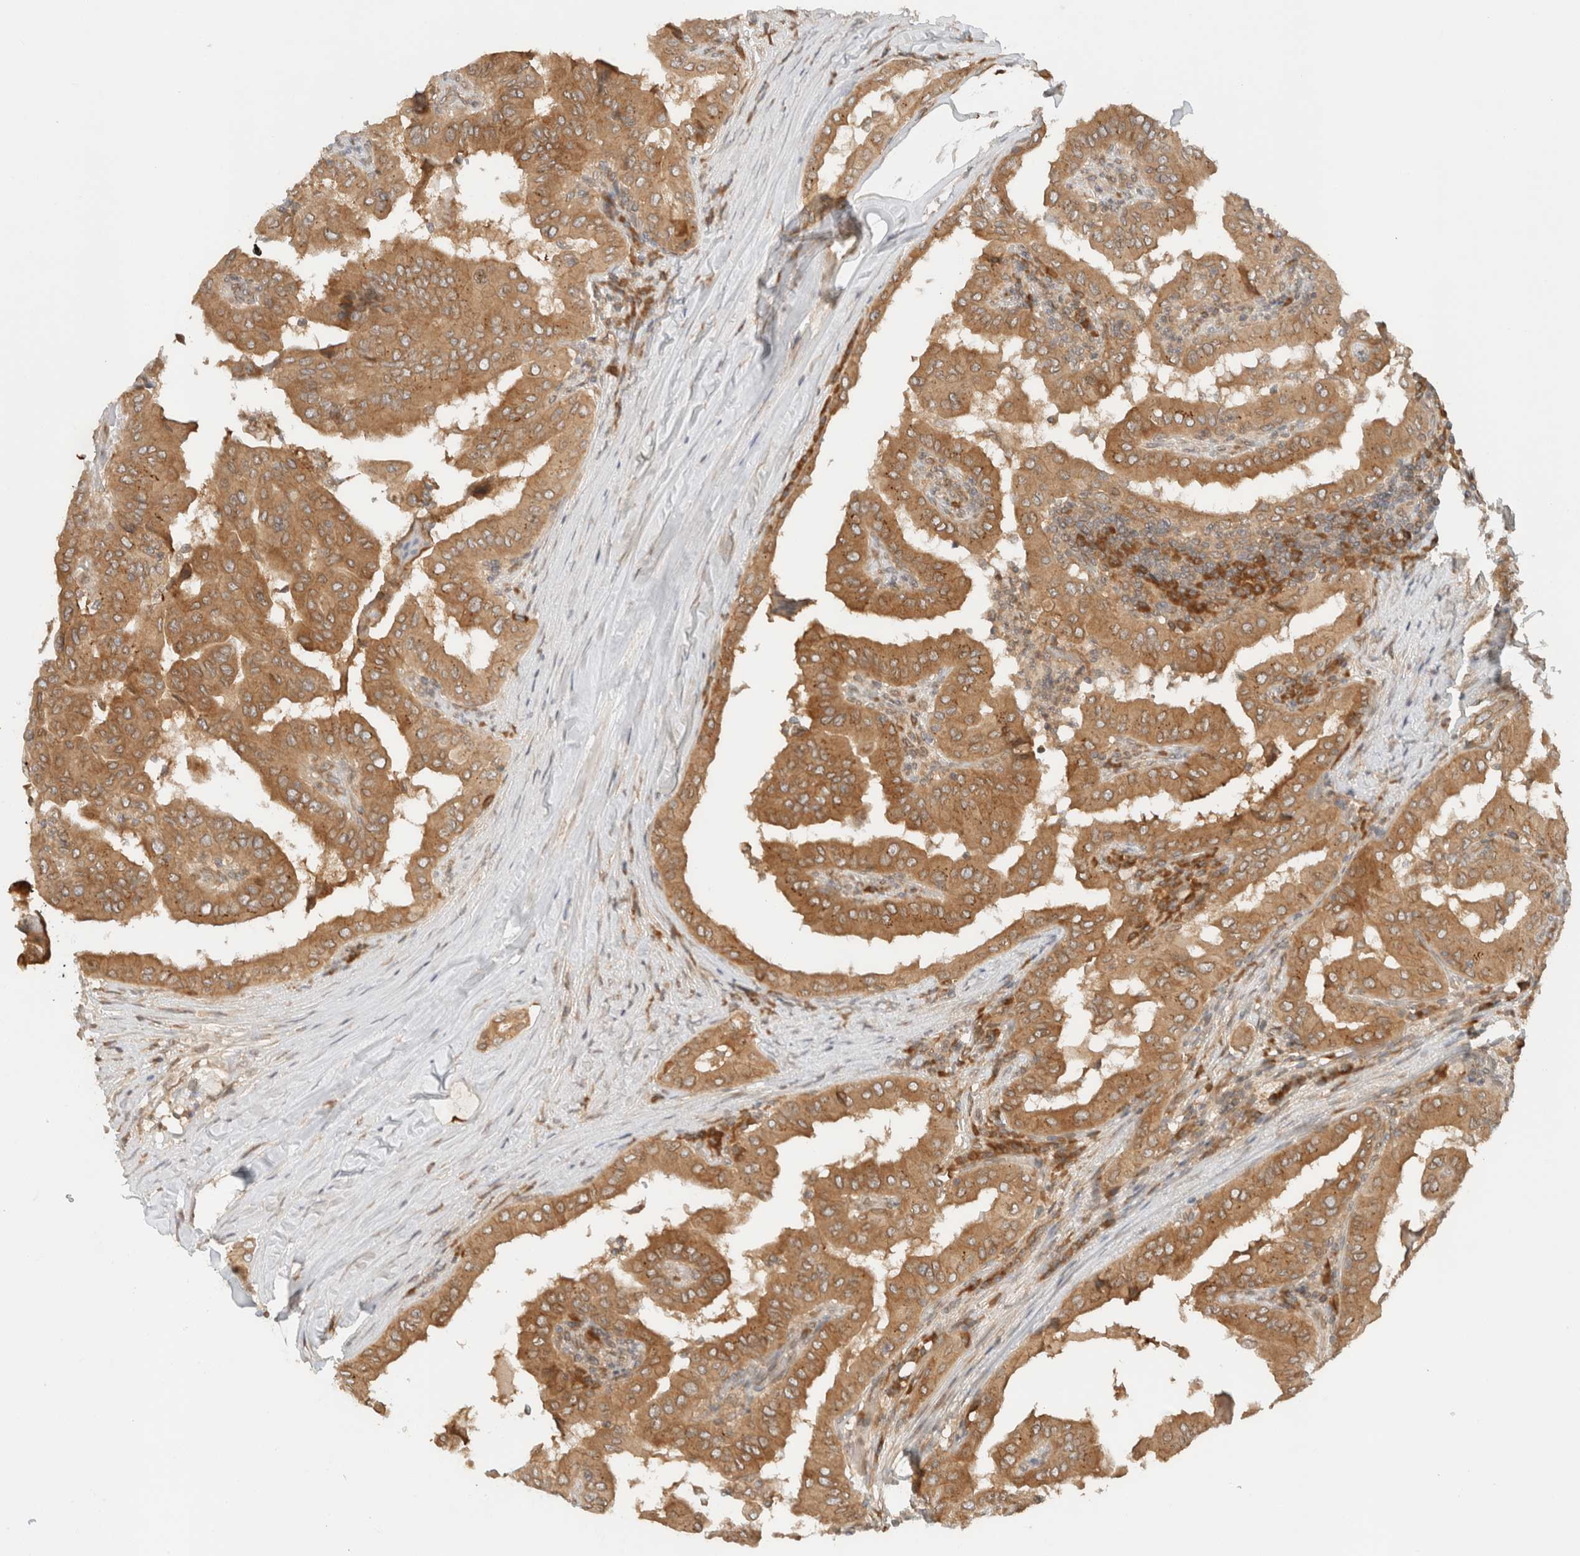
{"staining": {"intensity": "moderate", "quantity": ">75%", "location": "cytoplasmic/membranous"}, "tissue": "thyroid cancer", "cell_type": "Tumor cells", "image_type": "cancer", "snomed": [{"axis": "morphology", "description": "Papillary adenocarcinoma, NOS"}, {"axis": "topography", "description": "Thyroid gland"}], "caption": "Immunohistochemistry (IHC) (DAB) staining of thyroid cancer displays moderate cytoplasmic/membranous protein positivity in about >75% of tumor cells.", "gene": "ARFGEF2", "patient": {"sex": "male", "age": 33}}